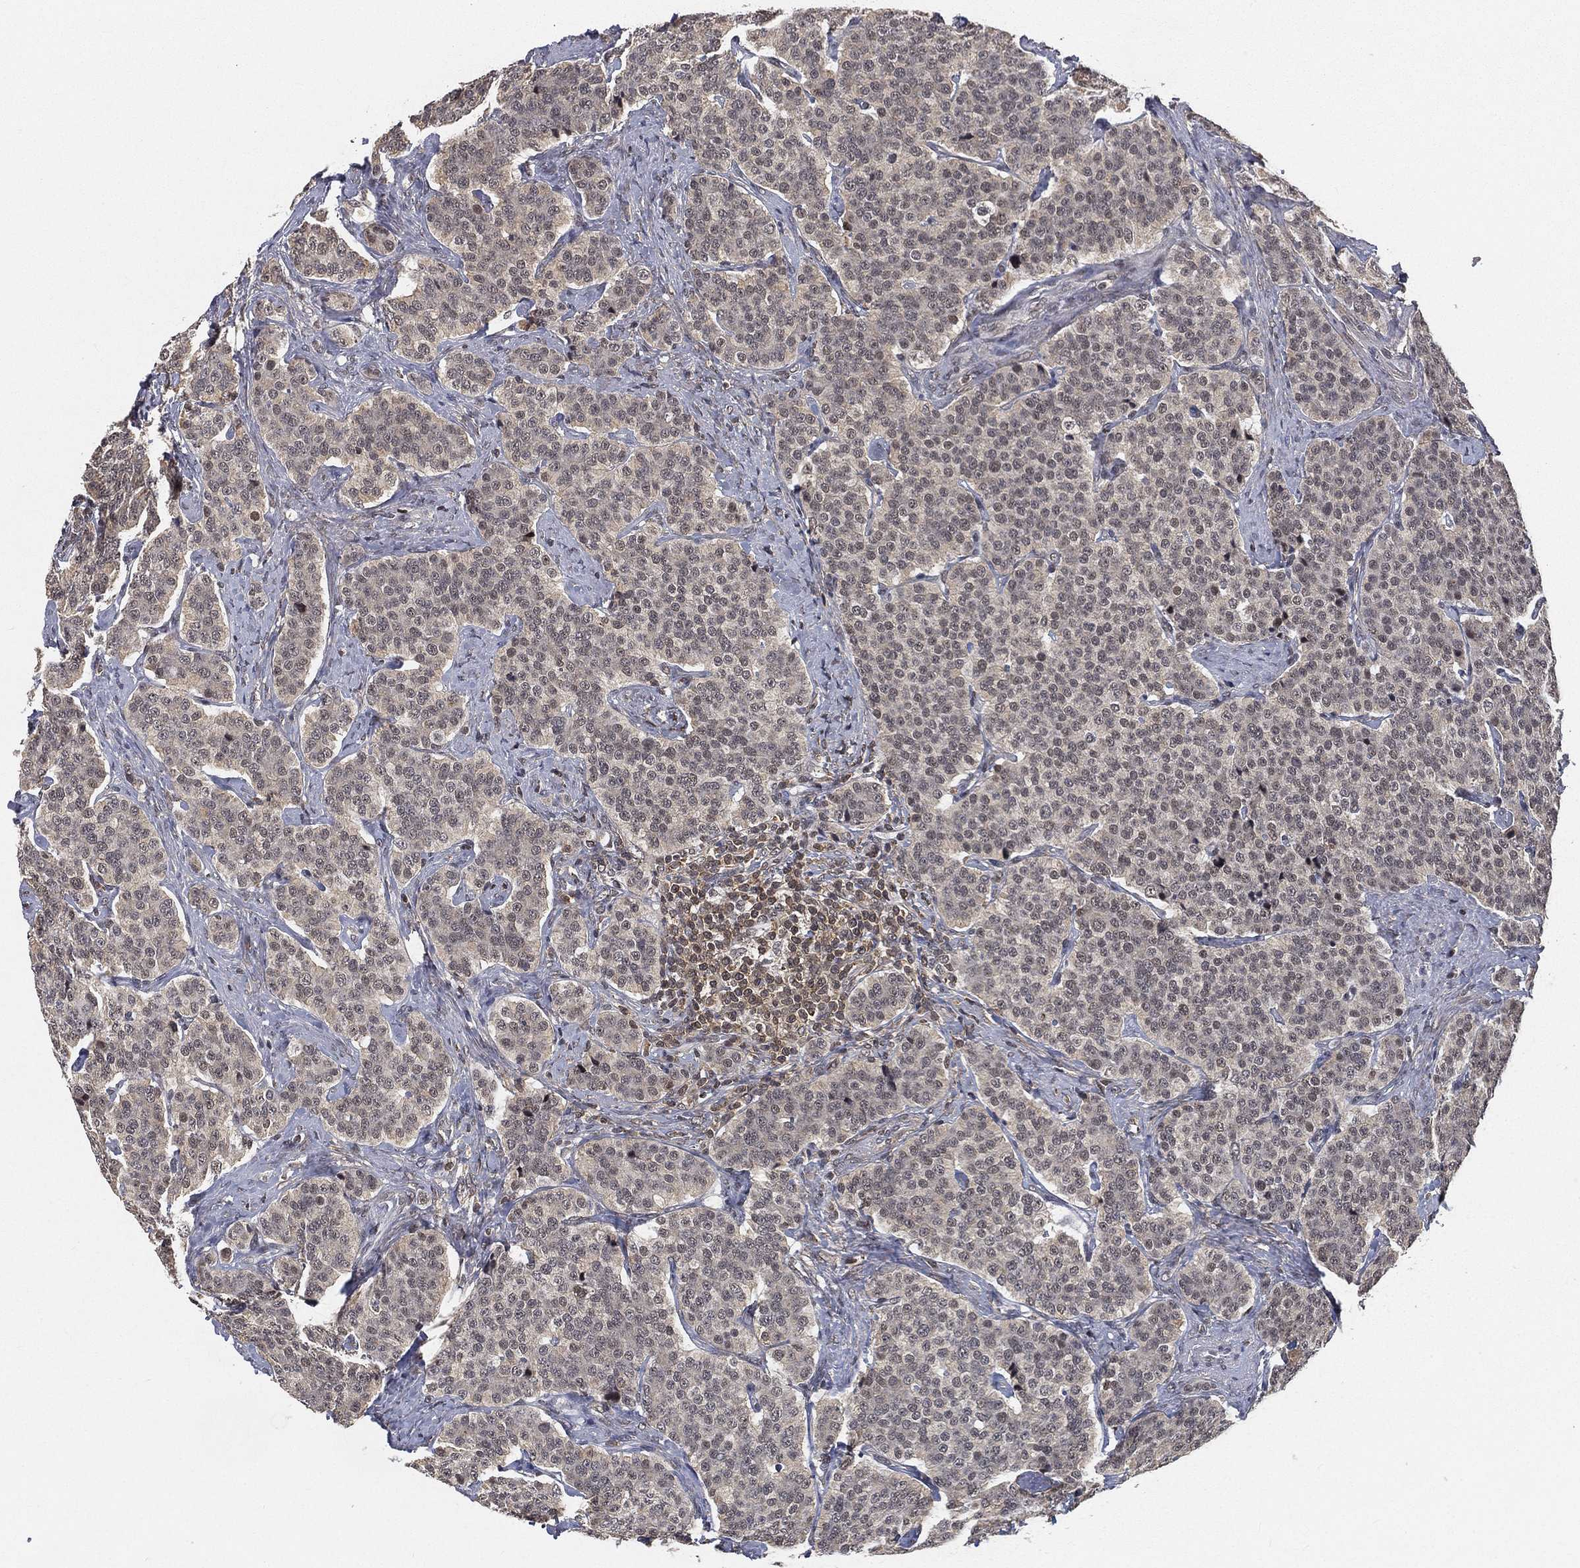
{"staining": {"intensity": "negative", "quantity": "none", "location": "none"}, "tissue": "carcinoid", "cell_type": "Tumor cells", "image_type": "cancer", "snomed": [{"axis": "morphology", "description": "Carcinoid, malignant, NOS"}, {"axis": "topography", "description": "Small intestine"}], "caption": "Immunohistochemistry (IHC) photomicrograph of human carcinoid stained for a protein (brown), which displays no expression in tumor cells.", "gene": "RSRC2", "patient": {"sex": "female", "age": 58}}